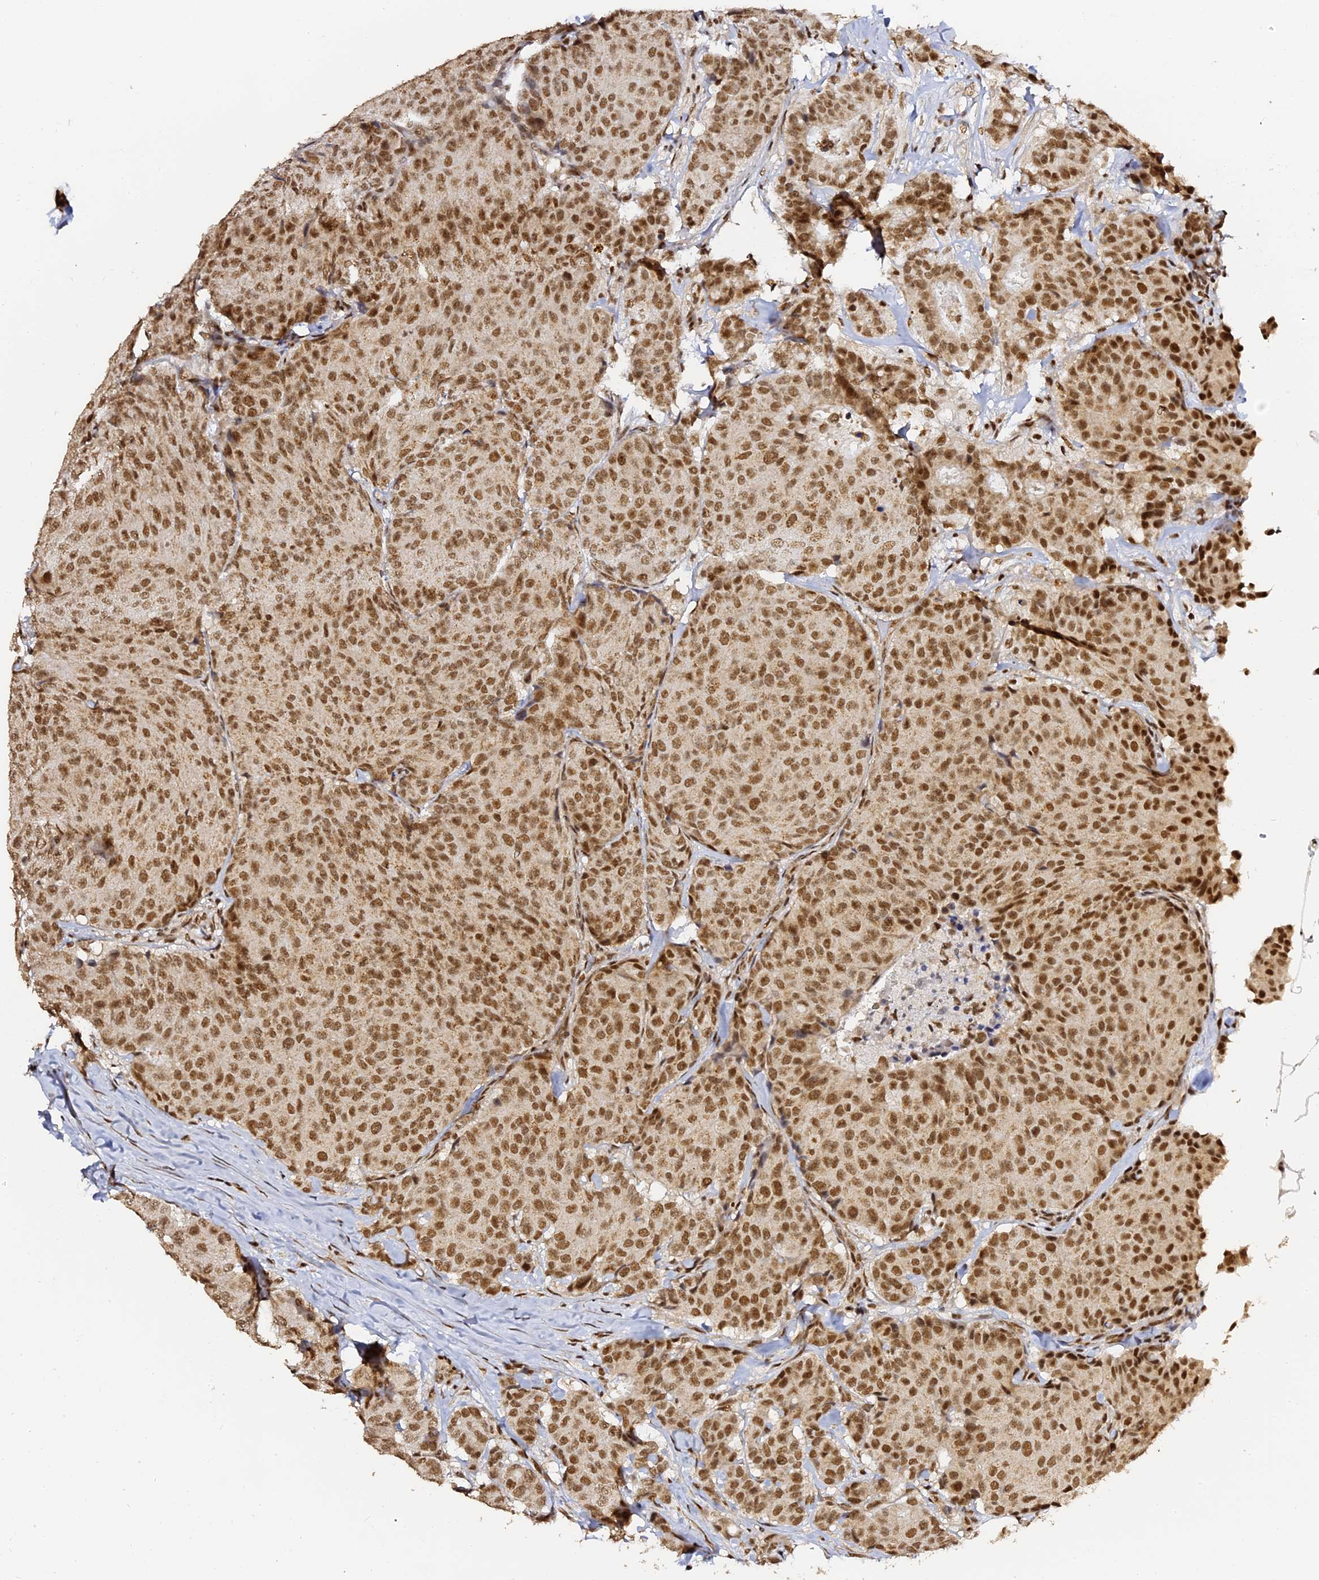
{"staining": {"intensity": "moderate", "quantity": ">75%", "location": "nuclear"}, "tissue": "breast cancer", "cell_type": "Tumor cells", "image_type": "cancer", "snomed": [{"axis": "morphology", "description": "Duct carcinoma"}, {"axis": "topography", "description": "Breast"}], "caption": "Protein expression analysis of breast intraductal carcinoma reveals moderate nuclear expression in about >75% of tumor cells.", "gene": "MCRS1", "patient": {"sex": "female", "age": 75}}